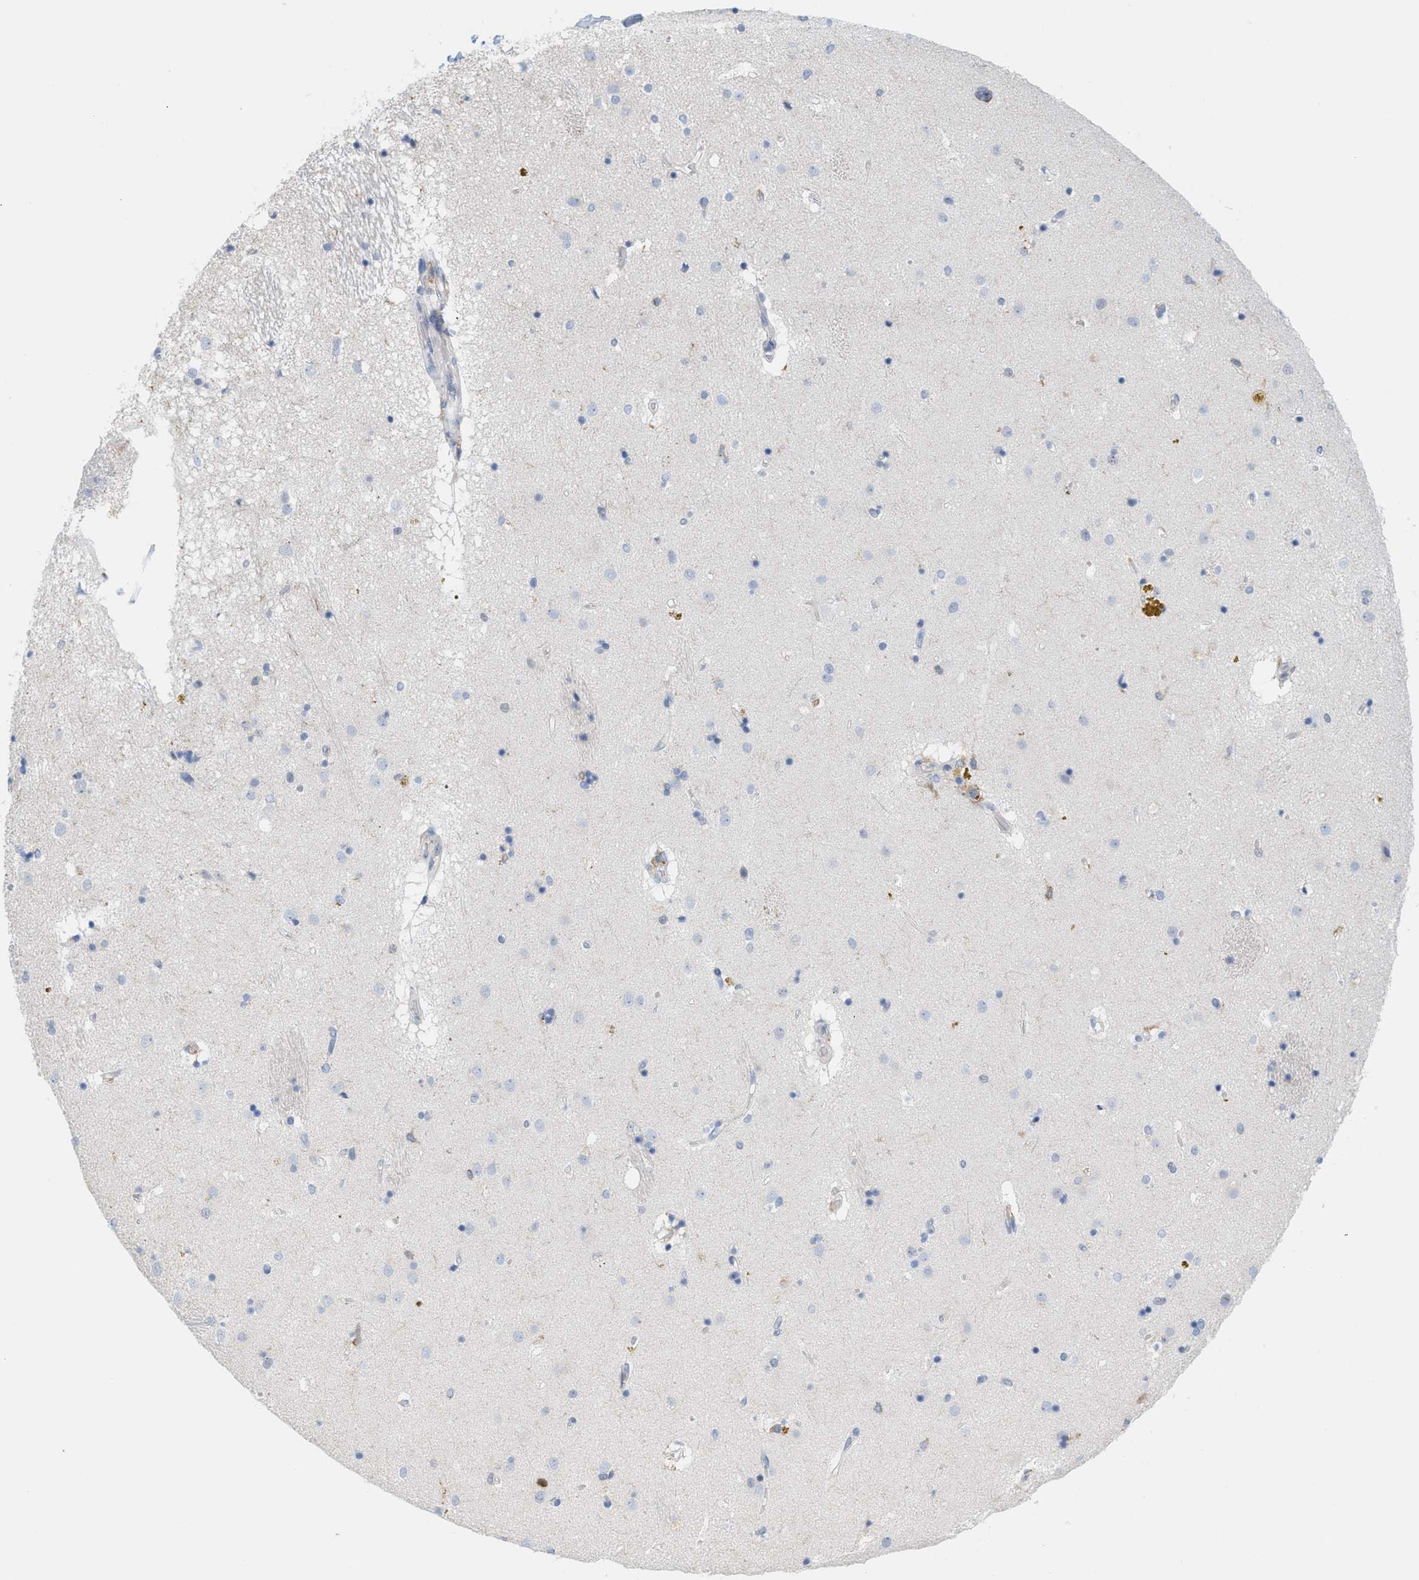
{"staining": {"intensity": "negative", "quantity": "none", "location": "none"}, "tissue": "caudate", "cell_type": "Glial cells", "image_type": "normal", "snomed": [{"axis": "morphology", "description": "Normal tissue, NOS"}, {"axis": "topography", "description": "Lateral ventricle wall"}], "caption": "This is a micrograph of immunohistochemistry staining of benign caudate, which shows no staining in glial cells. The staining is performed using DAB (3,3'-diaminobenzidine) brown chromogen with nuclei counter-stained in using hematoxylin.", "gene": "IL16", "patient": {"sex": "male", "age": 70}}